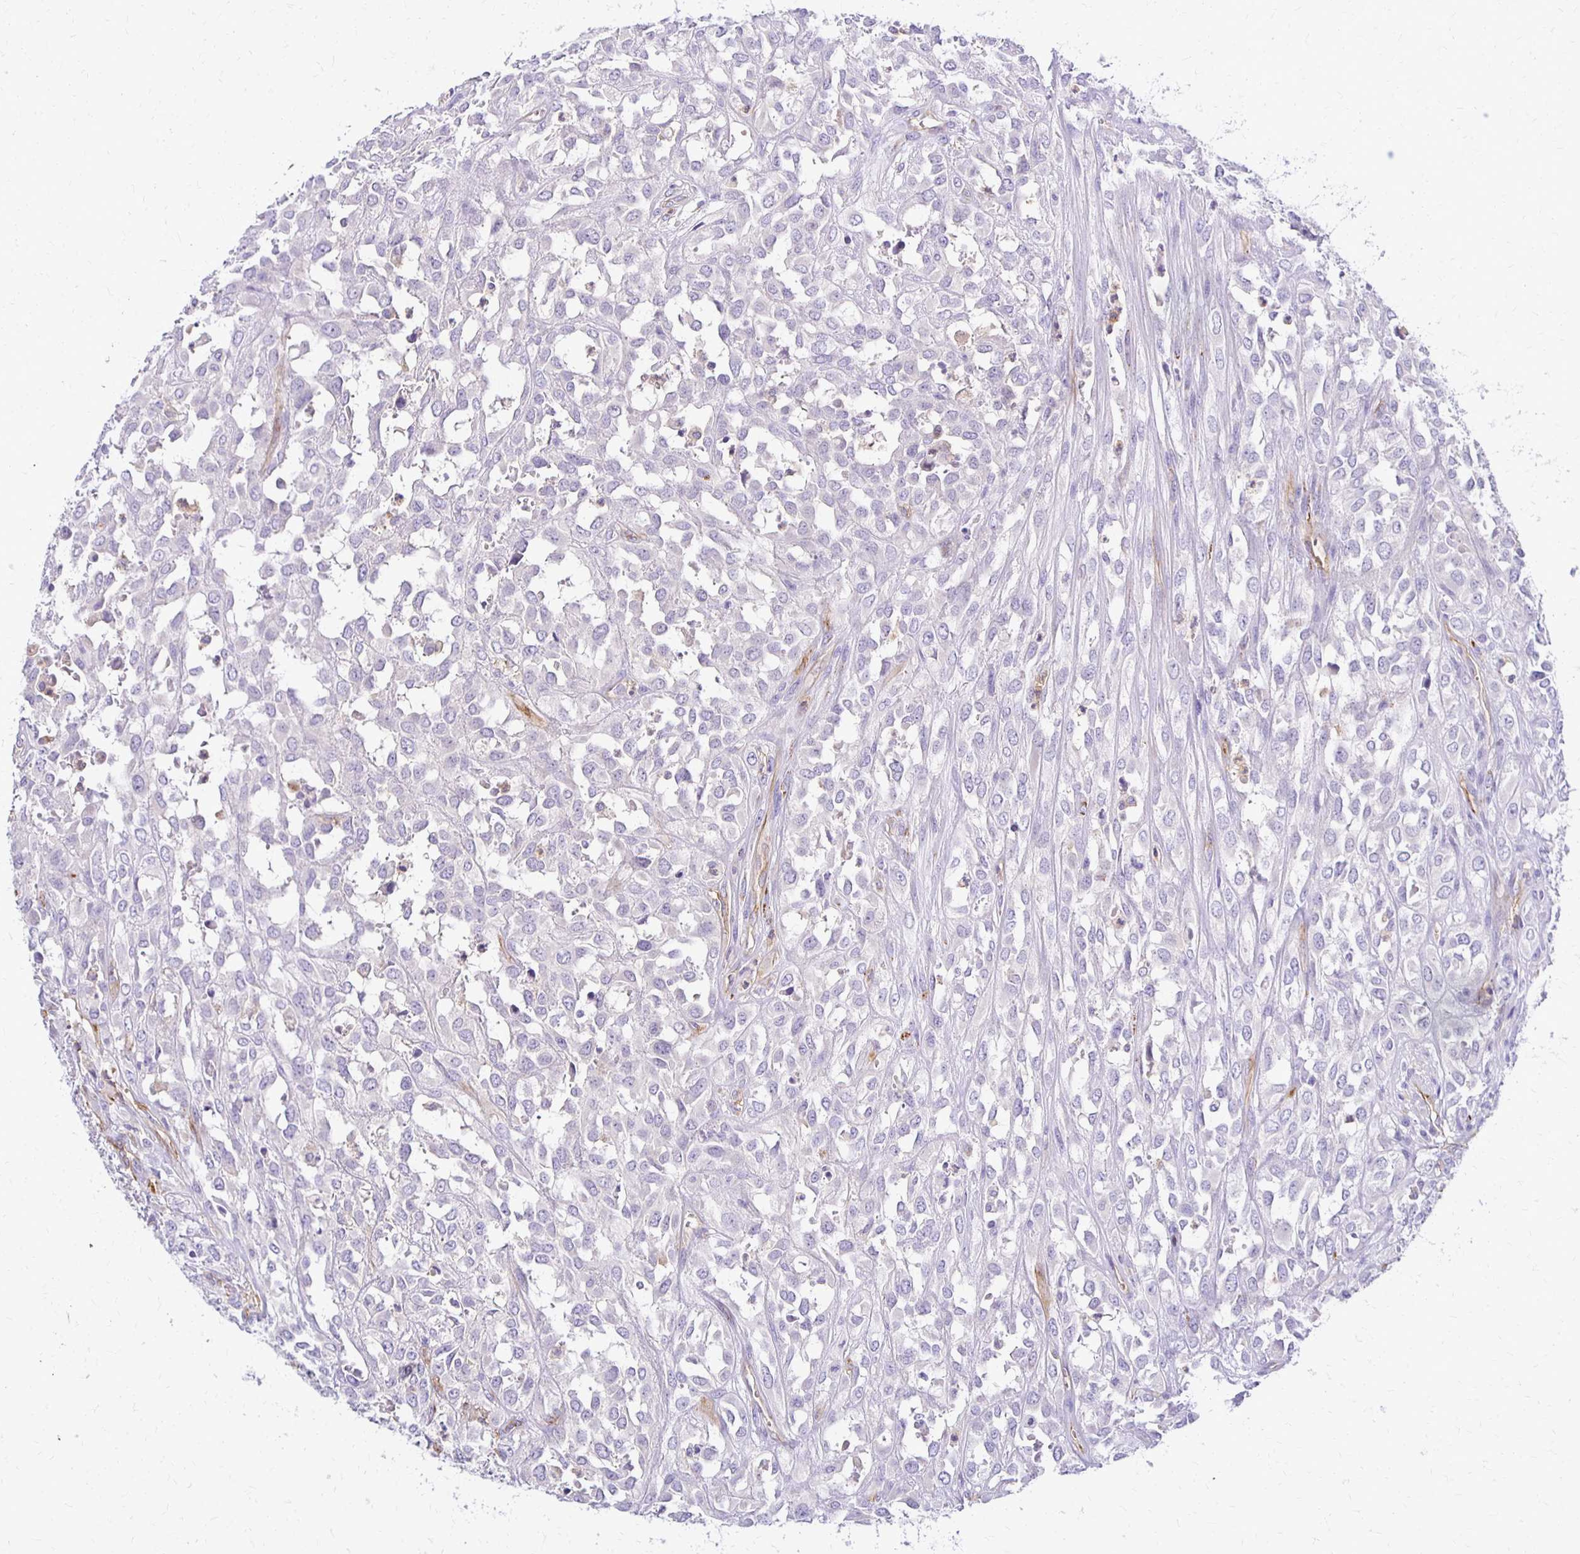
{"staining": {"intensity": "negative", "quantity": "none", "location": "none"}, "tissue": "urothelial cancer", "cell_type": "Tumor cells", "image_type": "cancer", "snomed": [{"axis": "morphology", "description": "Urothelial carcinoma, High grade"}, {"axis": "topography", "description": "Urinary bladder"}], "caption": "Human urothelial cancer stained for a protein using IHC reveals no staining in tumor cells.", "gene": "TTYH1", "patient": {"sex": "male", "age": 67}}